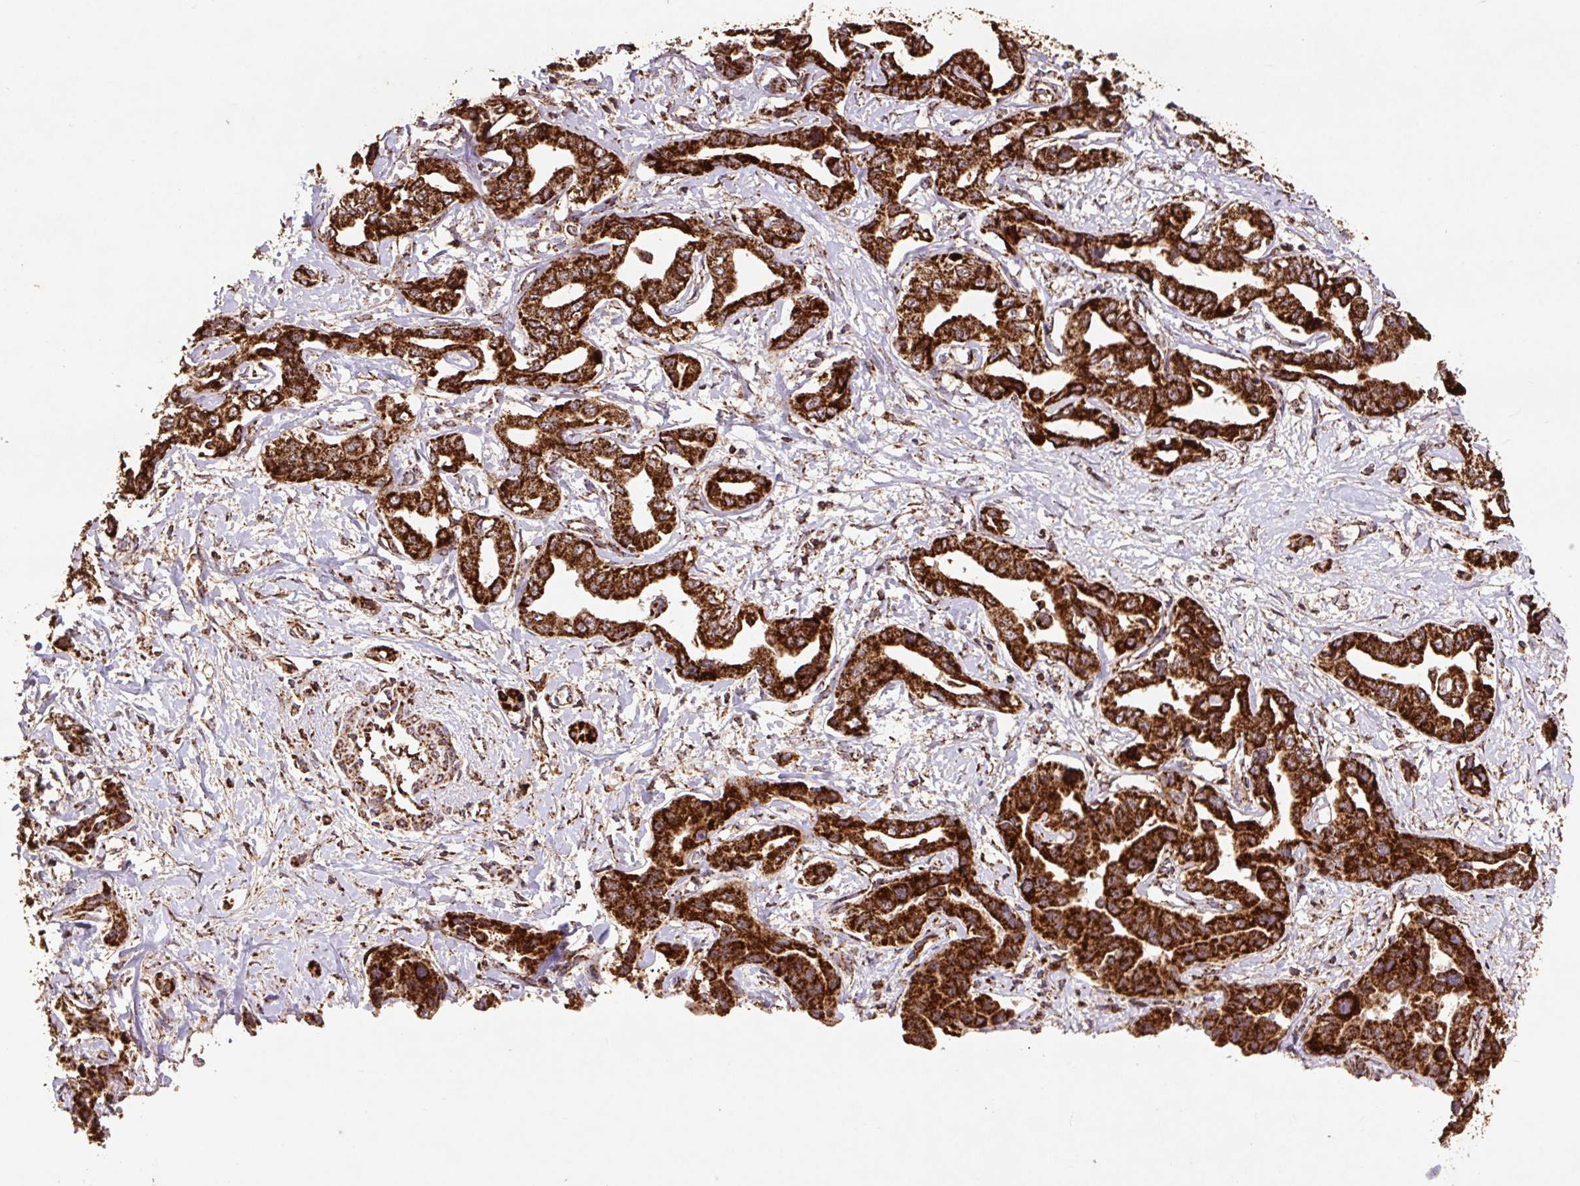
{"staining": {"intensity": "strong", "quantity": ">75%", "location": "cytoplasmic/membranous"}, "tissue": "liver cancer", "cell_type": "Tumor cells", "image_type": "cancer", "snomed": [{"axis": "morphology", "description": "Cholangiocarcinoma"}, {"axis": "topography", "description": "Liver"}], "caption": "Liver cholangiocarcinoma stained for a protein reveals strong cytoplasmic/membranous positivity in tumor cells.", "gene": "ATP5F1A", "patient": {"sex": "male", "age": 59}}